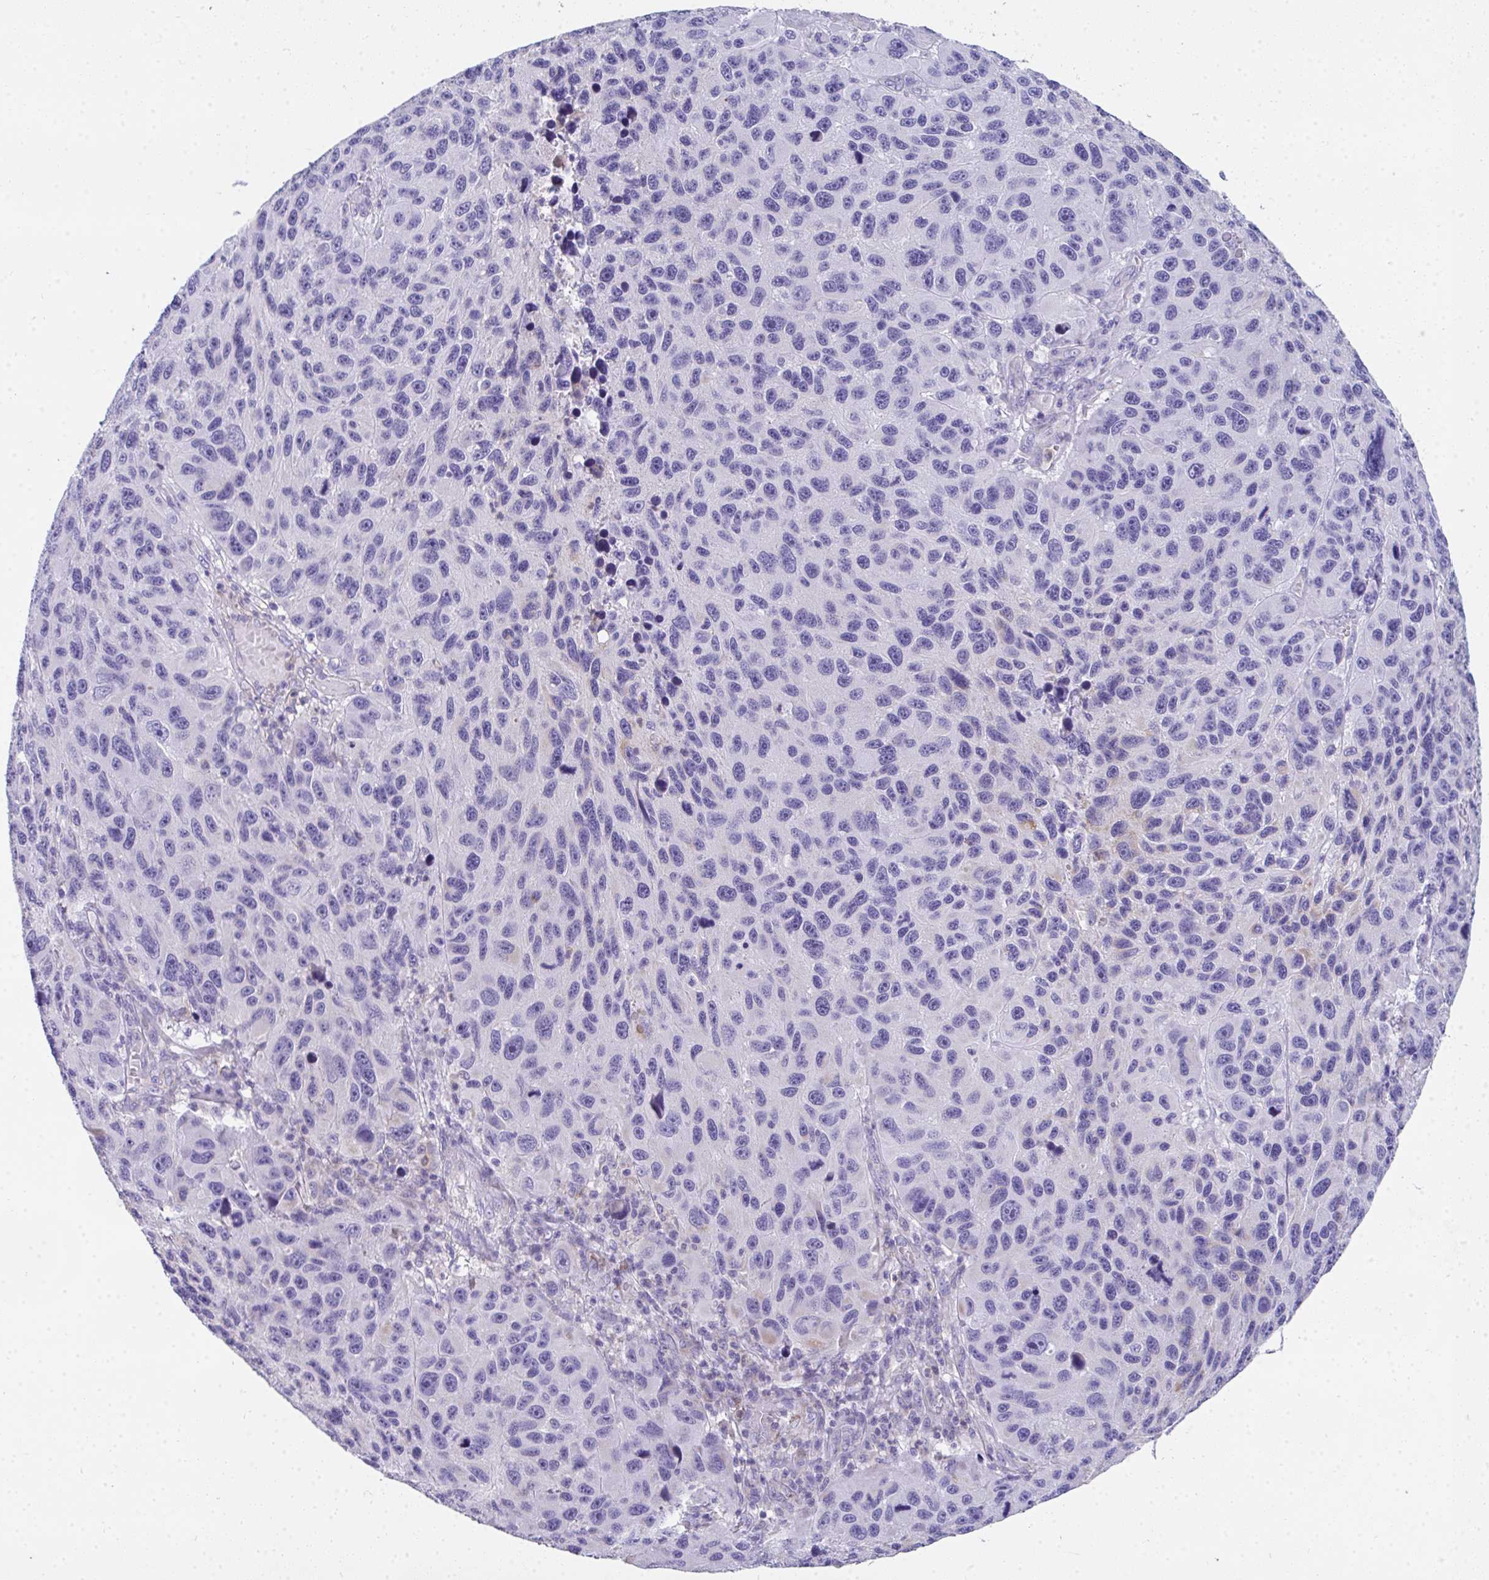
{"staining": {"intensity": "negative", "quantity": "none", "location": "none"}, "tissue": "melanoma", "cell_type": "Tumor cells", "image_type": "cancer", "snomed": [{"axis": "morphology", "description": "Malignant melanoma, NOS"}, {"axis": "topography", "description": "Skin"}], "caption": "DAB immunohistochemical staining of malignant melanoma displays no significant positivity in tumor cells.", "gene": "COA5", "patient": {"sex": "male", "age": 53}}